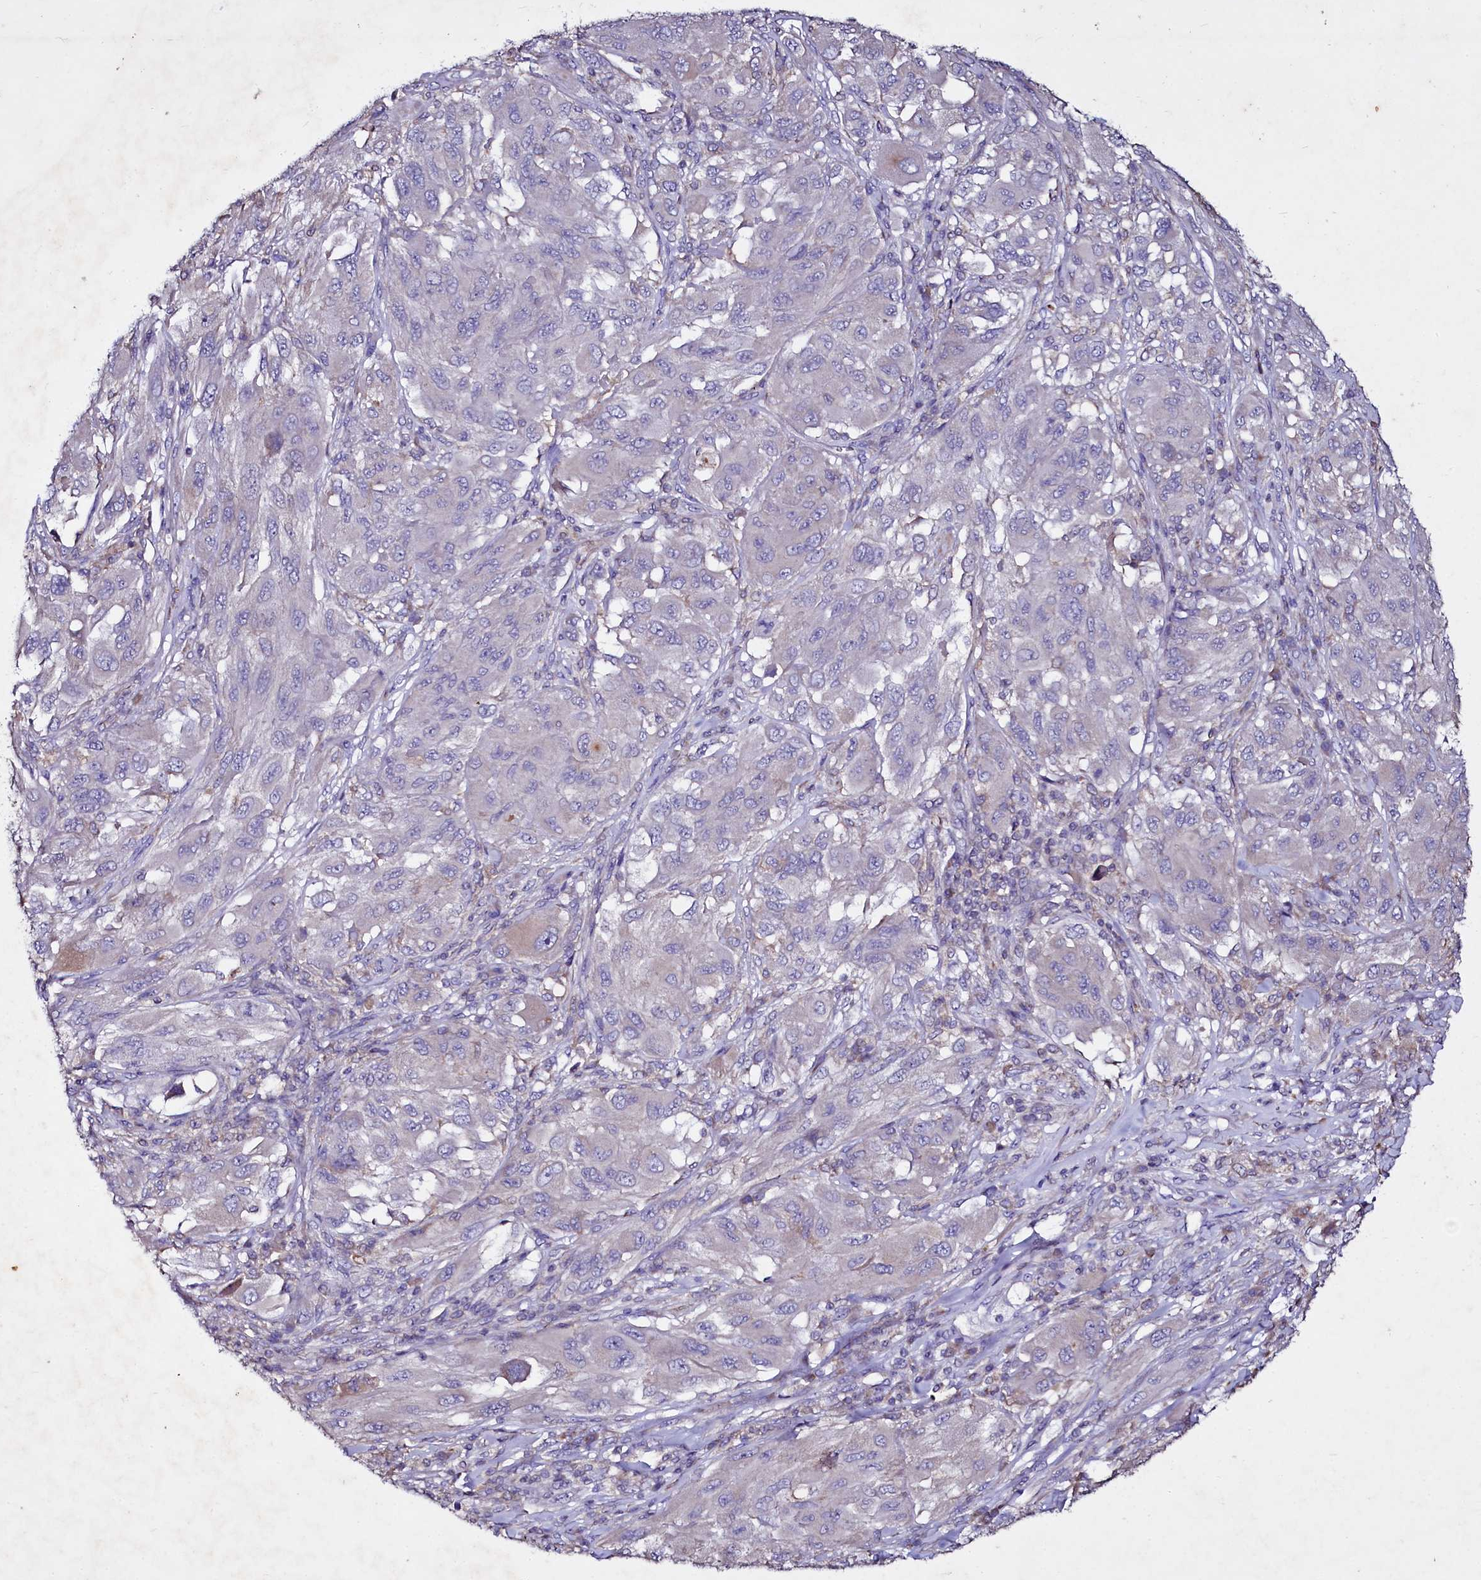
{"staining": {"intensity": "negative", "quantity": "none", "location": "none"}, "tissue": "melanoma", "cell_type": "Tumor cells", "image_type": "cancer", "snomed": [{"axis": "morphology", "description": "Malignant melanoma, NOS"}, {"axis": "topography", "description": "Skin"}], "caption": "Image shows no significant protein expression in tumor cells of malignant melanoma.", "gene": "SELENOT", "patient": {"sex": "female", "age": 91}}